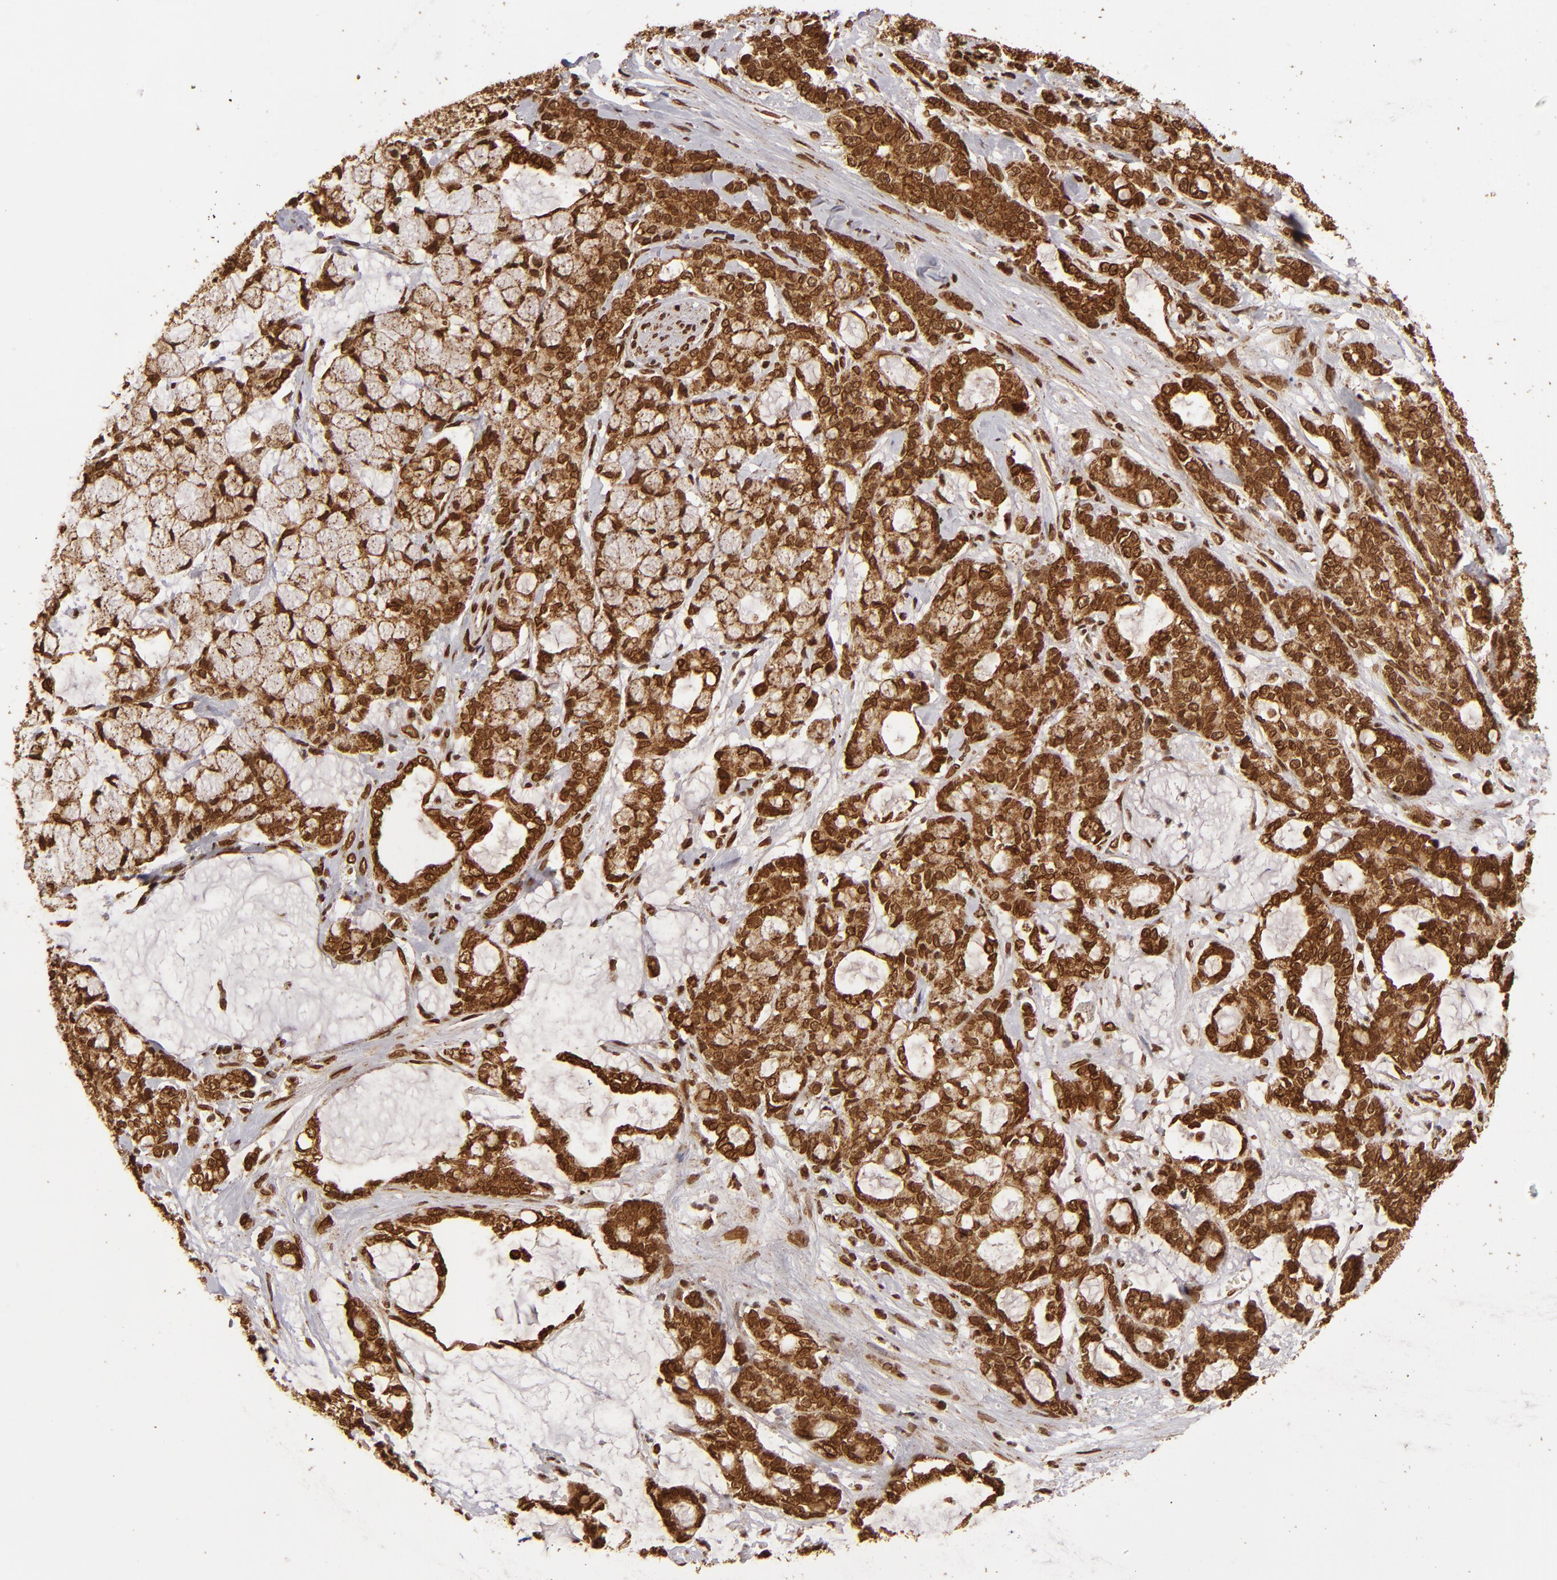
{"staining": {"intensity": "strong", "quantity": ">75%", "location": "cytoplasmic/membranous,nuclear"}, "tissue": "pancreatic cancer", "cell_type": "Tumor cells", "image_type": "cancer", "snomed": [{"axis": "morphology", "description": "Adenocarcinoma, NOS"}, {"axis": "topography", "description": "Pancreas"}], "caption": "Protein analysis of adenocarcinoma (pancreatic) tissue demonstrates strong cytoplasmic/membranous and nuclear staining in about >75% of tumor cells.", "gene": "CUL3", "patient": {"sex": "female", "age": 73}}